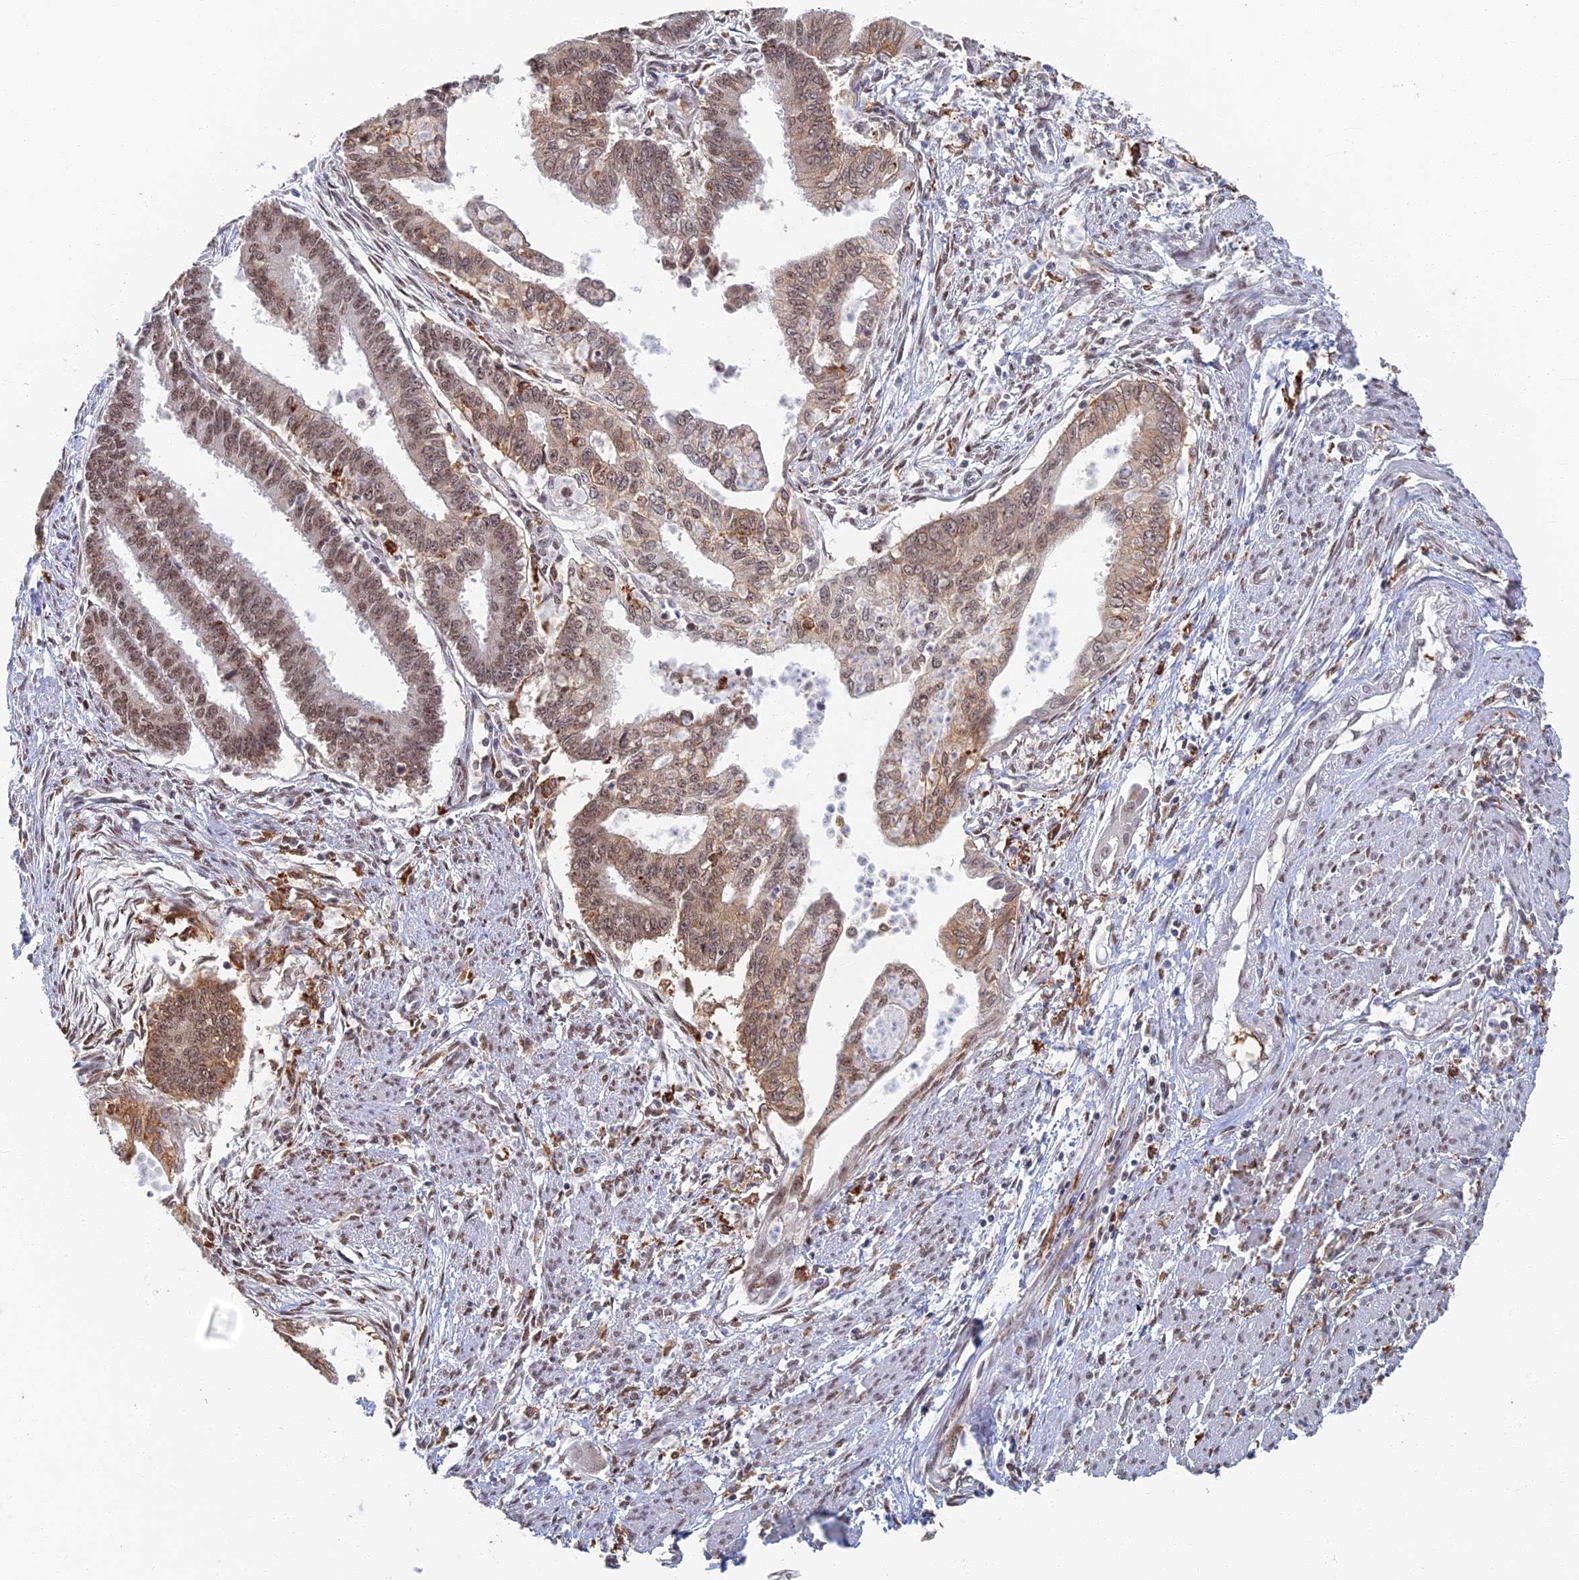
{"staining": {"intensity": "moderate", "quantity": ">75%", "location": "nuclear"}, "tissue": "endometrial cancer", "cell_type": "Tumor cells", "image_type": "cancer", "snomed": [{"axis": "morphology", "description": "Adenocarcinoma, NOS"}, {"axis": "topography", "description": "Endometrium"}], "caption": "Immunohistochemistry (DAB (3,3'-diaminobenzidine)) staining of endometrial cancer demonstrates moderate nuclear protein staining in about >75% of tumor cells. The protein is stained brown, and the nuclei are stained in blue (DAB (3,3'-diaminobenzidine) IHC with brightfield microscopy, high magnification).", "gene": "GPATCH1", "patient": {"sex": "female", "age": 73}}